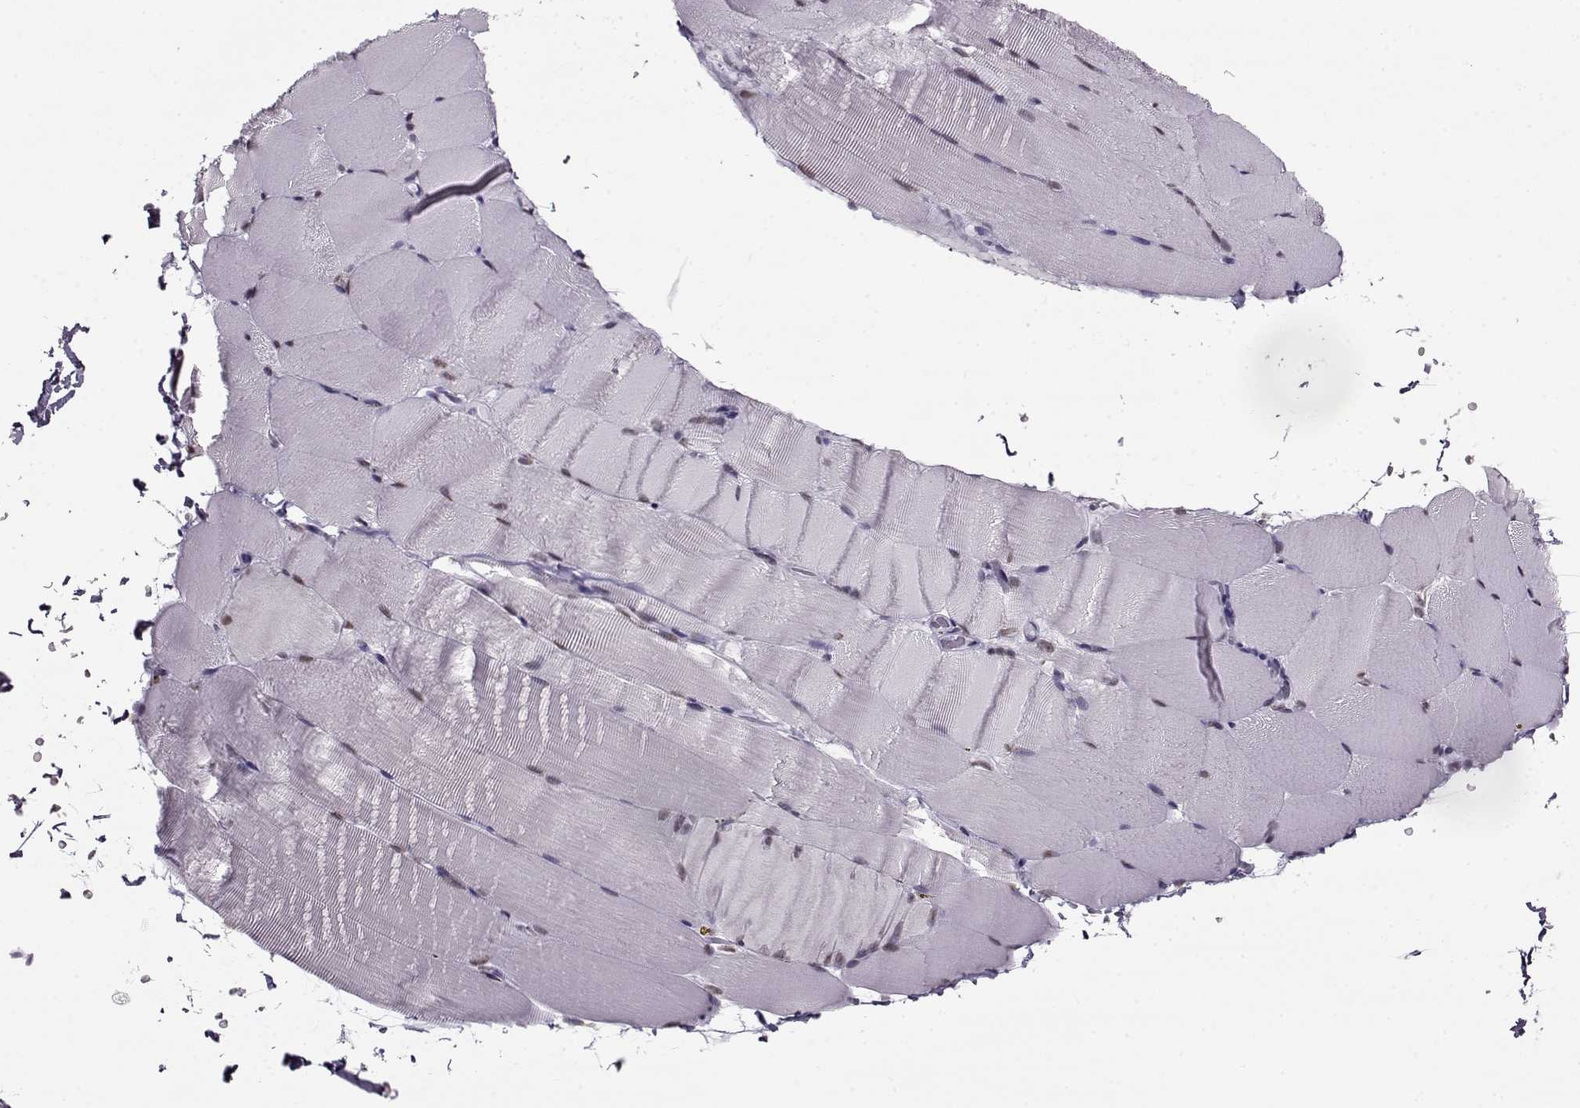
{"staining": {"intensity": "weak", "quantity": "<25%", "location": "nuclear"}, "tissue": "skeletal muscle", "cell_type": "Myocytes", "image_type": "normal", "snomed": [{"axis": "morphology", "description": "Normal tissue, NOS"}, {"axis": "topography", "description": "Skeletal muscle"}], "caption": "Immunohistochemistry micrograph of benign skeletal muscle: skeletal muscle stained with DAB (3,3'-diaminobenzidine) displays no significant protein positivity in myocytes.", "gene": "PRMT8", "patient": {"sex": "female", "age": 37}}